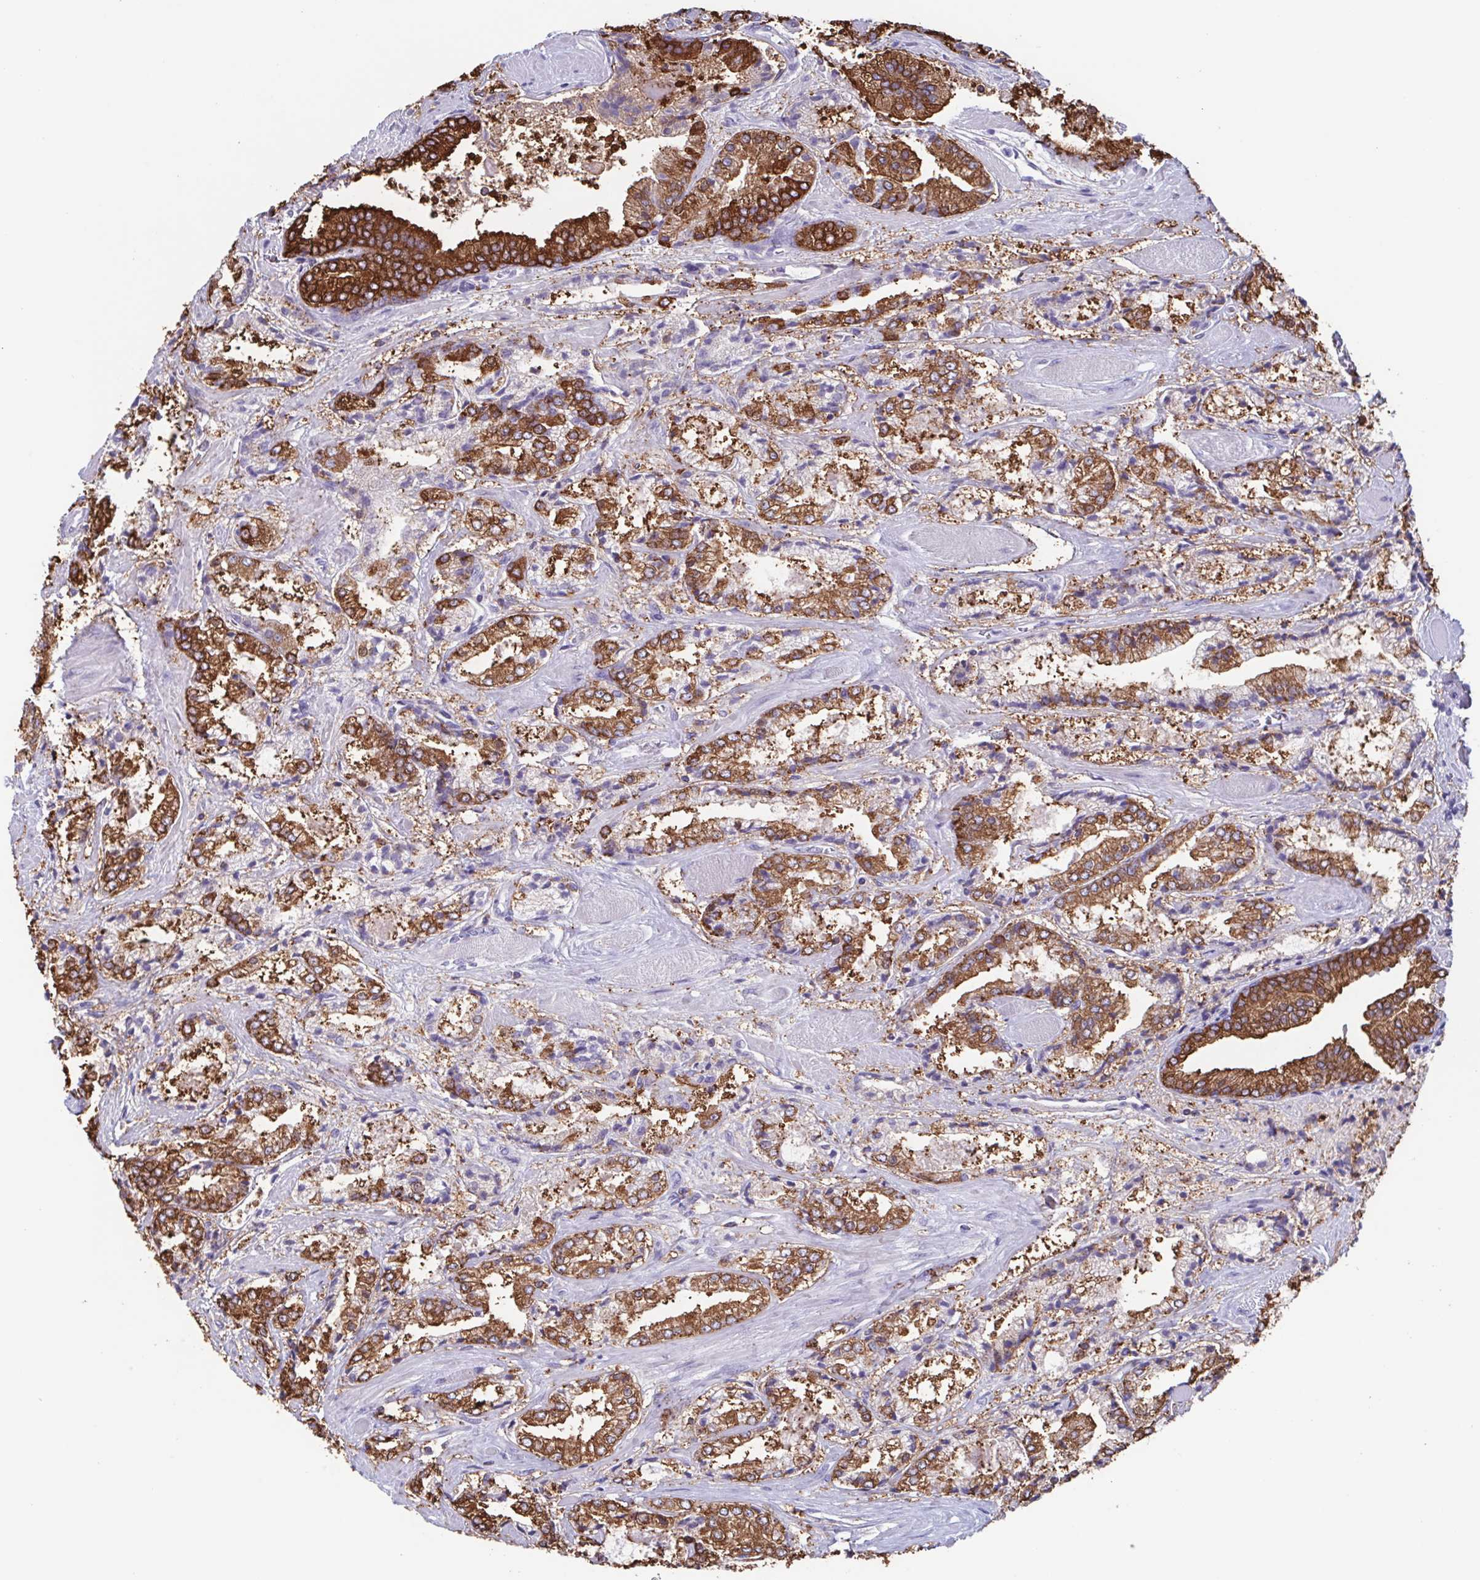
{"staining": {"intensity": "strong", "quantity": ">75%", "location": "cytoplasmic/membranous"}, "tissue": "prostate cancer", "cell_type": "Tumor cells", "image_type": "cancer", "snomed": [{"axis": "morphology", "description": "Adenocarcinoma, High grade"}, {"axis": "topography", "description": "Prostate"}], "caption": "Brown immunohistochemical staining in prostate cancer (high-grade adenocarcinoma) displays strong cytoplasmic/membranous staining in approximately >75% of tumor cells. Using DAB (3,3'-diaminobenzidine) (brown) and hematoxylin (blue) stains, captured at high magnification using brightfield microscopy.", "gene": "TPD52", "patient": {"sex": "male", "age": 64}}